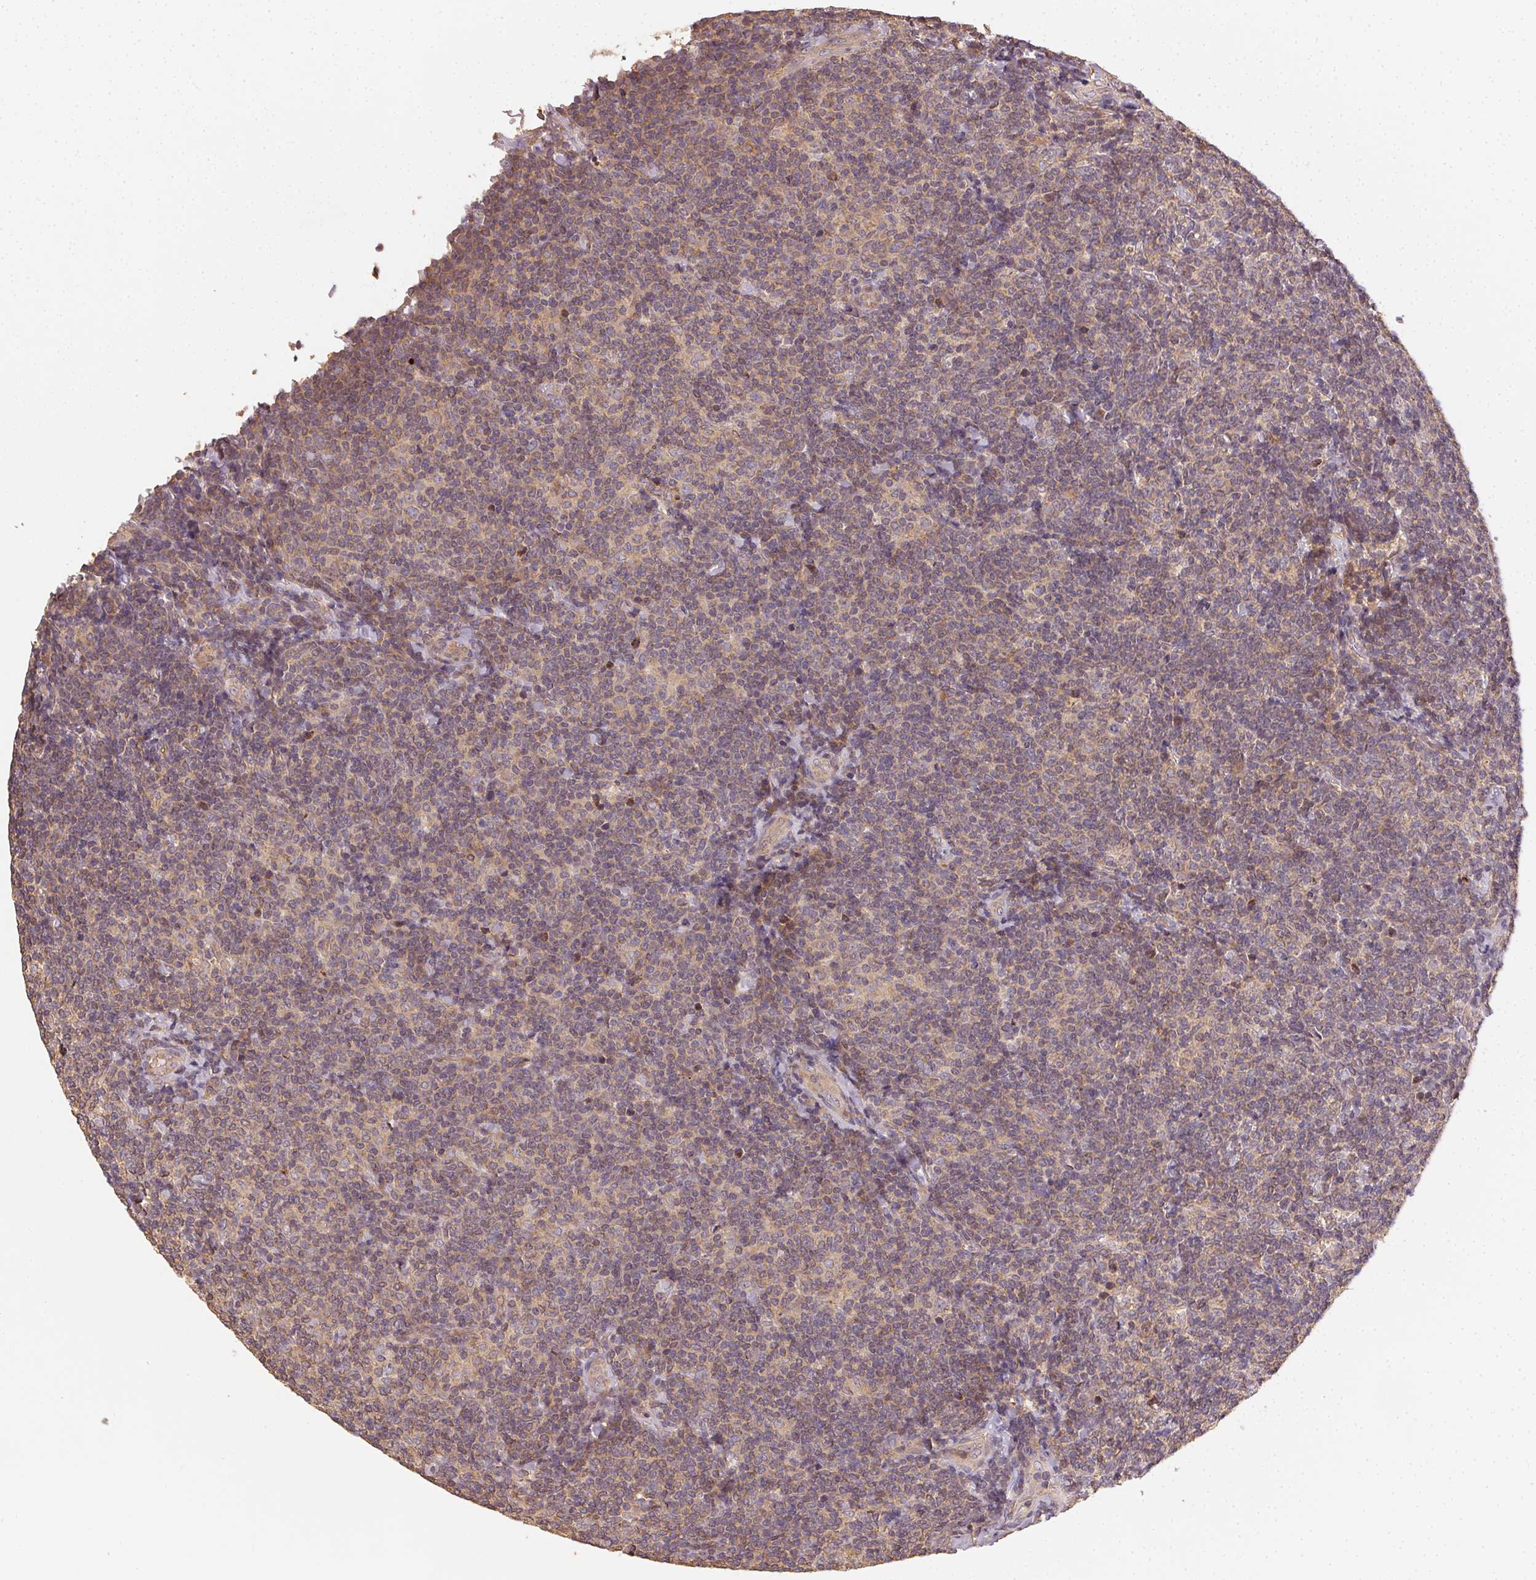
{"staining": {"intensity": "weak", "quantity": "<25%", "location": "cytoplasmic/membranous"}, "tissue": "lymphoma", "cell_type": "Tumor cells", "image_type": "cancer", "snomed": [{"axis": "morphology", "description": "Malignant lymphoma, non-Hodgkin's type, Low grade"}, {"axis": "topography", "description": "Lymph node"}], "caption": "DAB immunohistochemical staining of human lymphoma reveals no significant staining in tumor cells.", "gene": "RALA", "patient": {"sex": "female", "age": 56}}